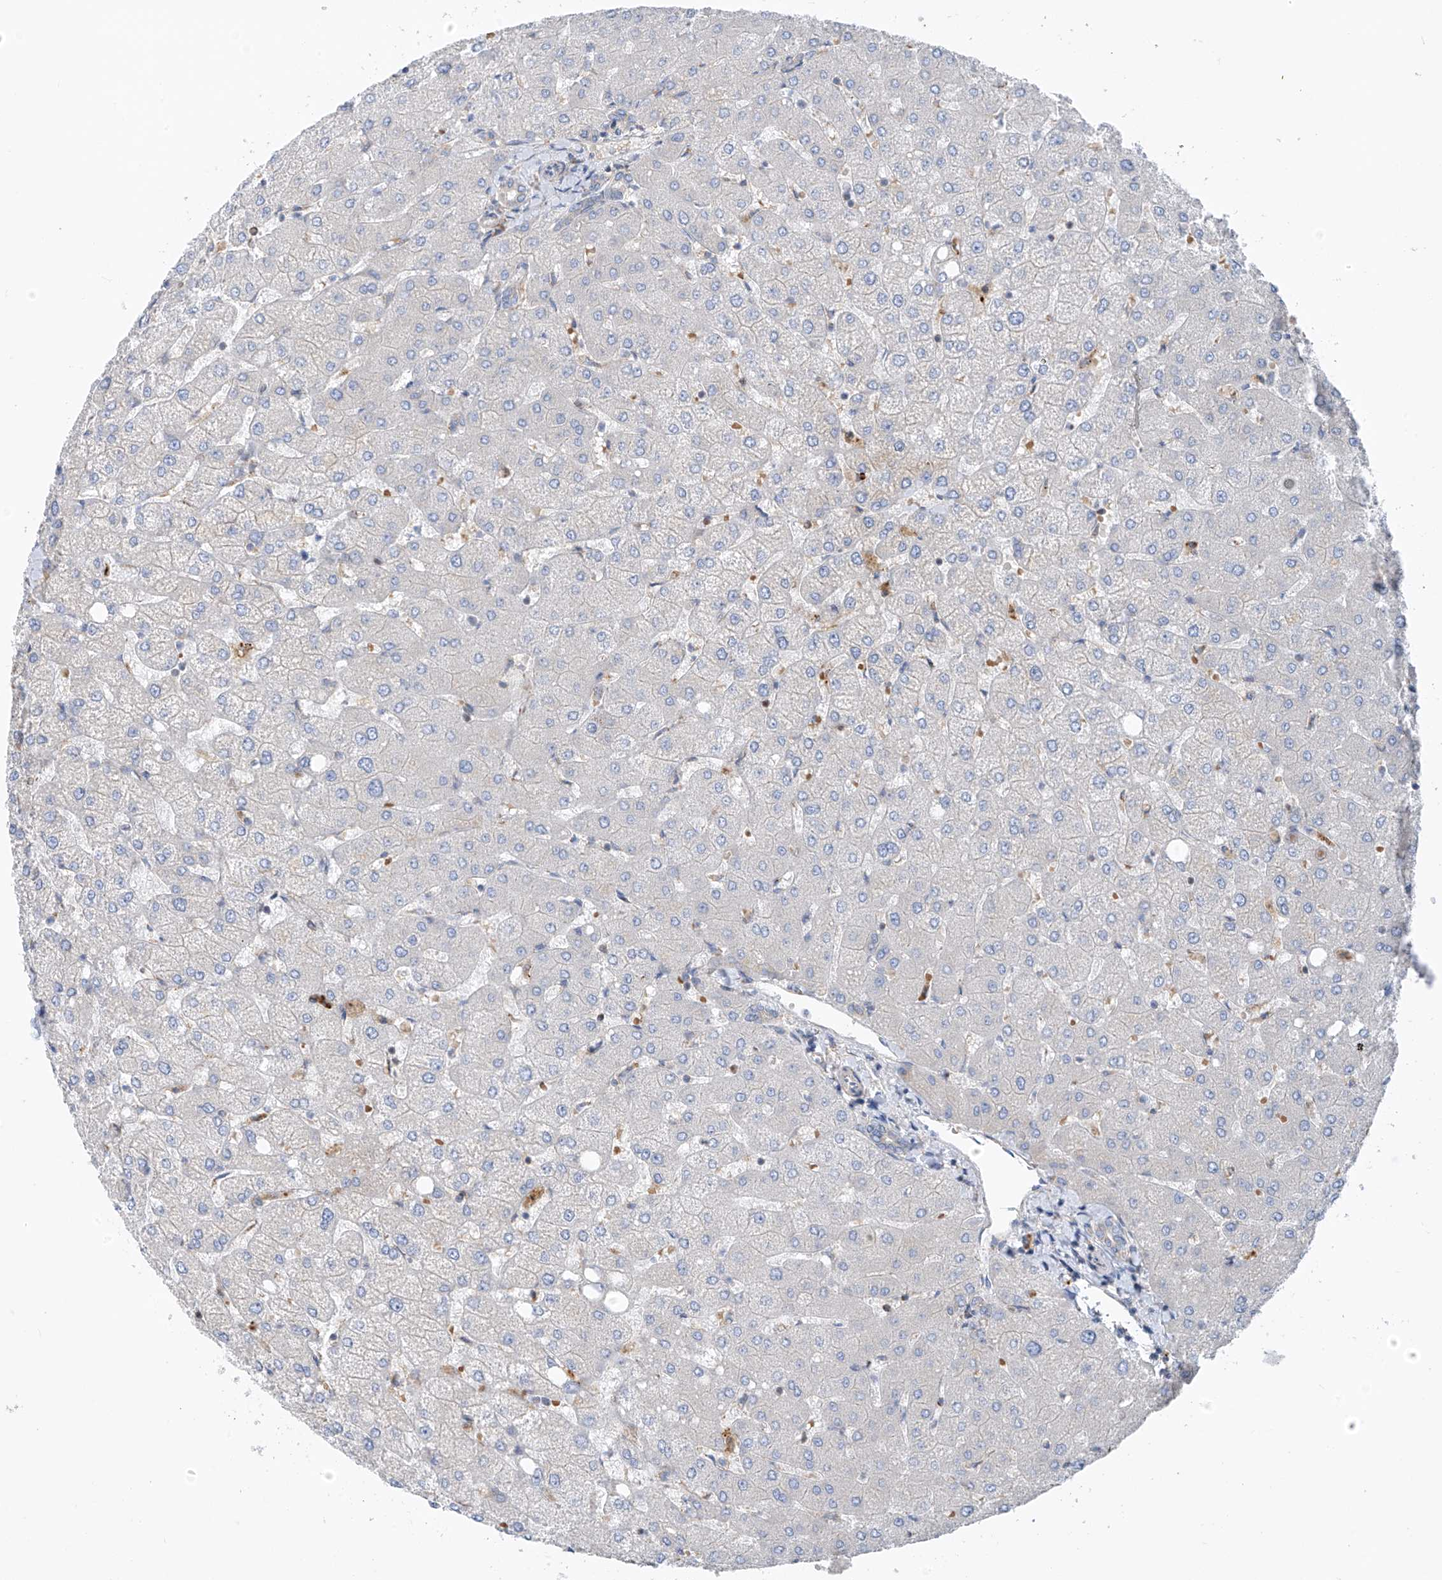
{"staining": {"intensity": "negative", "quantity": "none", "location": "none"}, "tissue": "liver", "cell_type": "Cholangiocytes", "image_type": "normal", "snomed": [{"axis": "morphology", "description": "Normal tissue, NOS"}, {"axis": "topography", "description": "Liver"}], "caption": "The histopathology image reveals no staining of cholangiocytes in unremarkable liver.", "gene": "EOMES", "patient": {"sex": "female", "age": 54}}